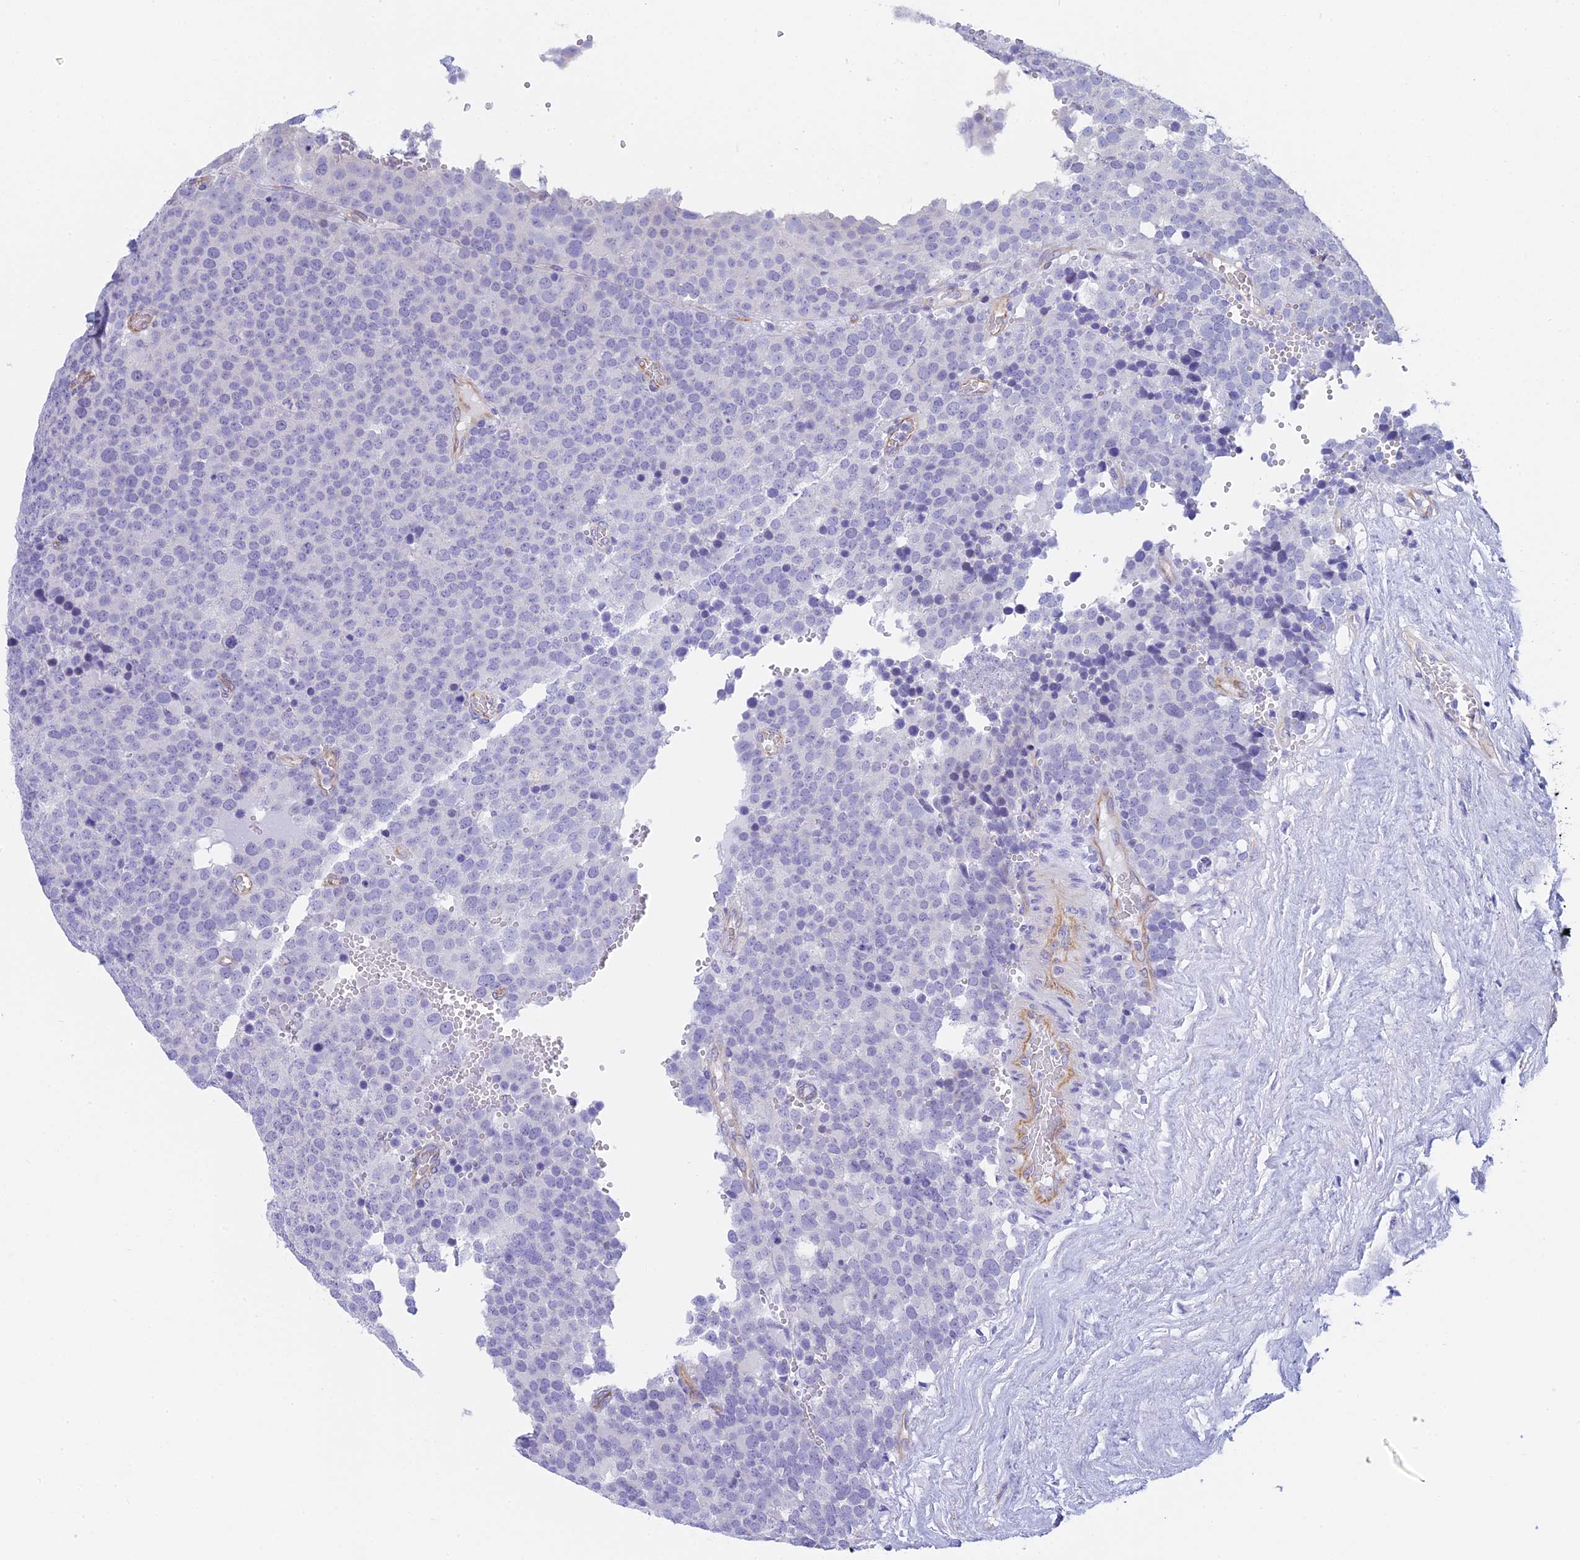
{"staining": {"intensity": "negative", "quantity": "none", "location": "none"}, "tissue": "testis cancer", "cell_type": "Tumor cells", "image_type": "cancer", "snomed": [{"axis": "morphology", "description": "Seminoma, NOS"}, {"axis": "topography", "description": "Testis"}], "caption": "Immunohistochemical staining of human testis seminoma exhibits no significant expression in tumor cells.", "gene": "TACSTD2", "patient": {"sex": "male", "age": 71}}